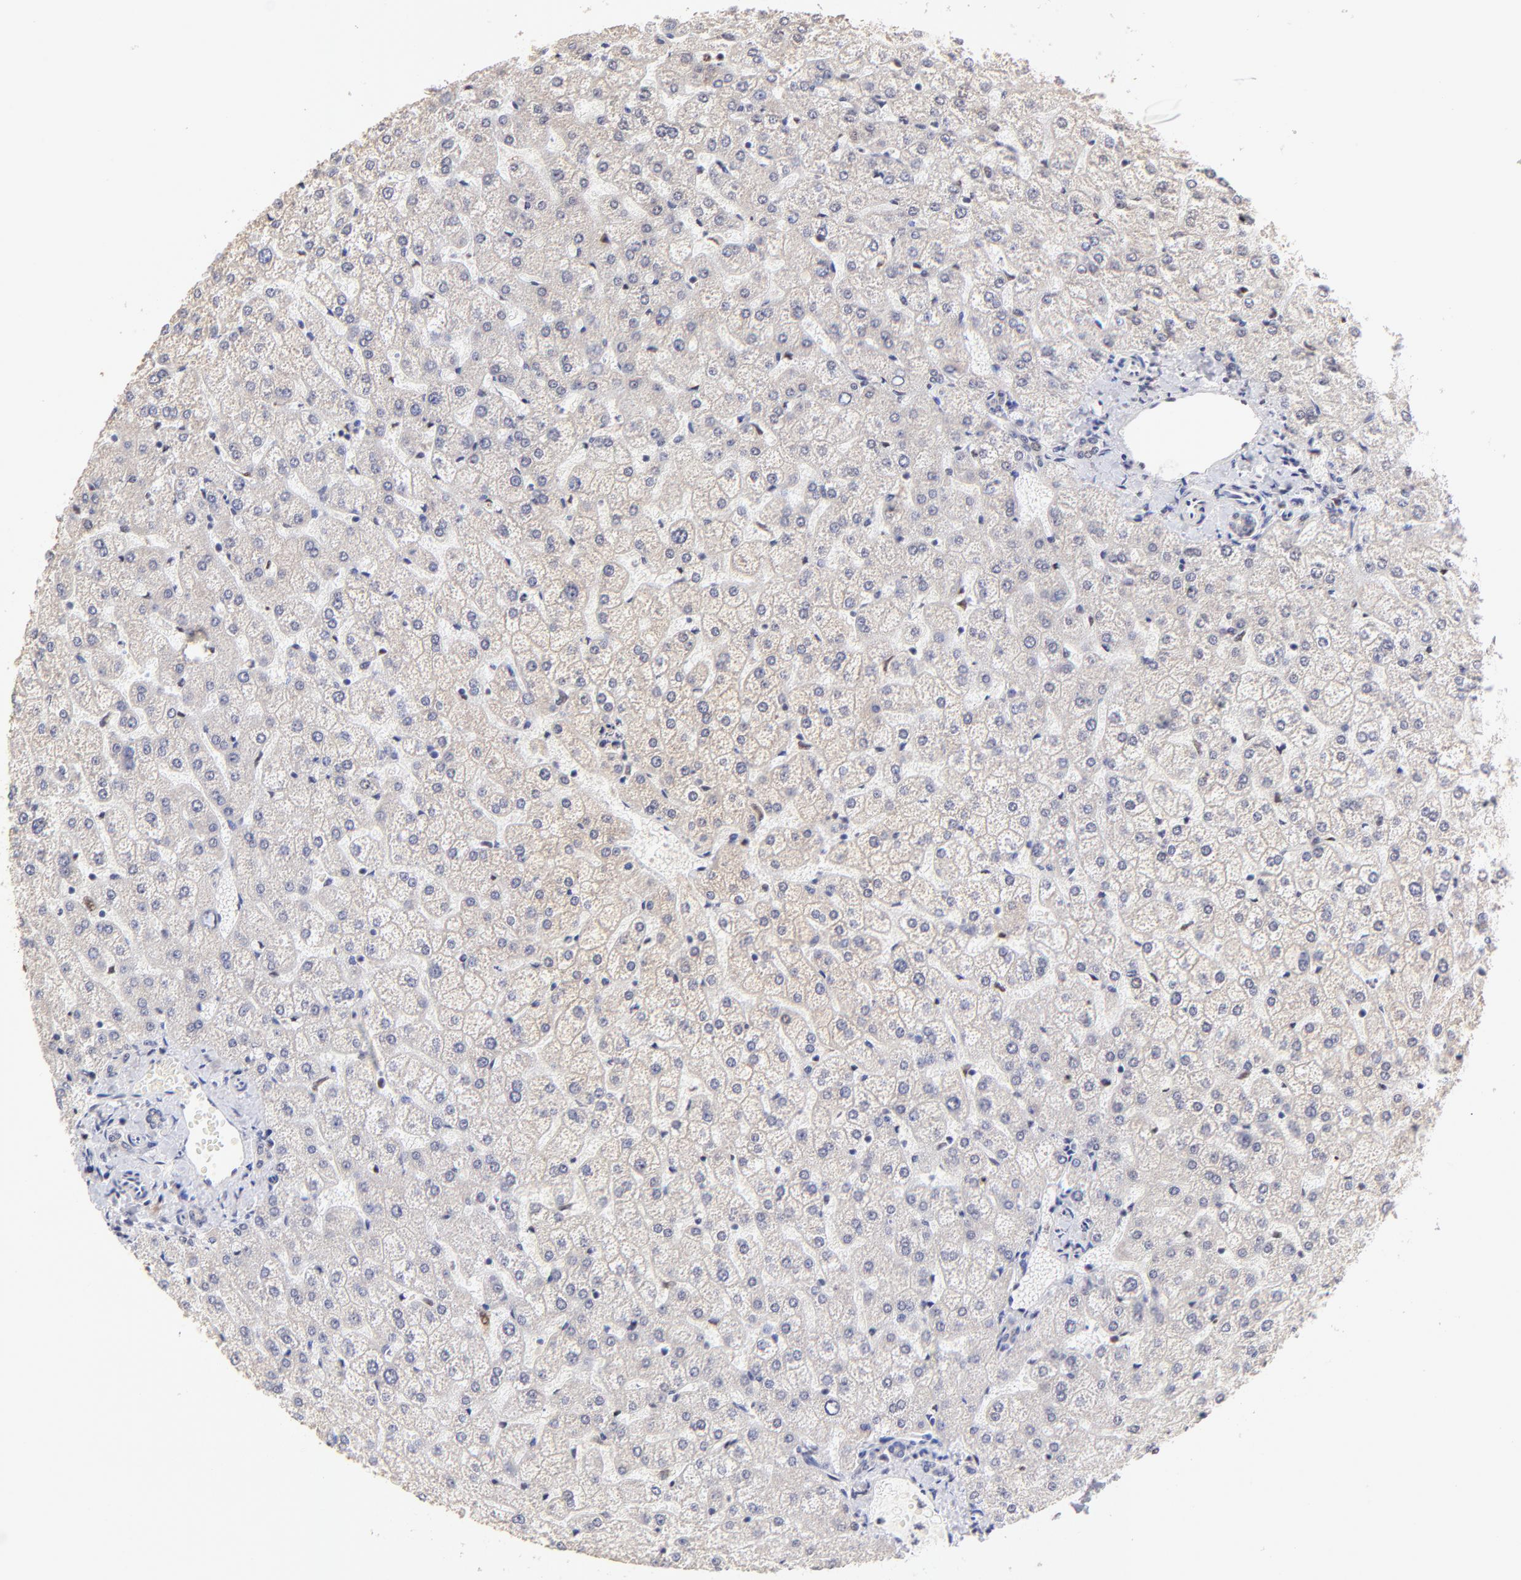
{"staining": {"intensity": "negative", "quantity": "none", "location": "none"}, "tissue": "liver", "cell_type": "Cholangiocytes", "image_type": "normal", "snomed": [{"axis": "morphology", "description": "Normal tissue, NOS"}, {"axis": "topography", "description": "Liver"}], "caption": "A high-resolution photomicrograph shows IHC staining of unremarkable liver, which demonstrates no significant positivity in cholangiocytes.", "gene": "ZNF670", "patient": {"sex": "female", "age": 32}}